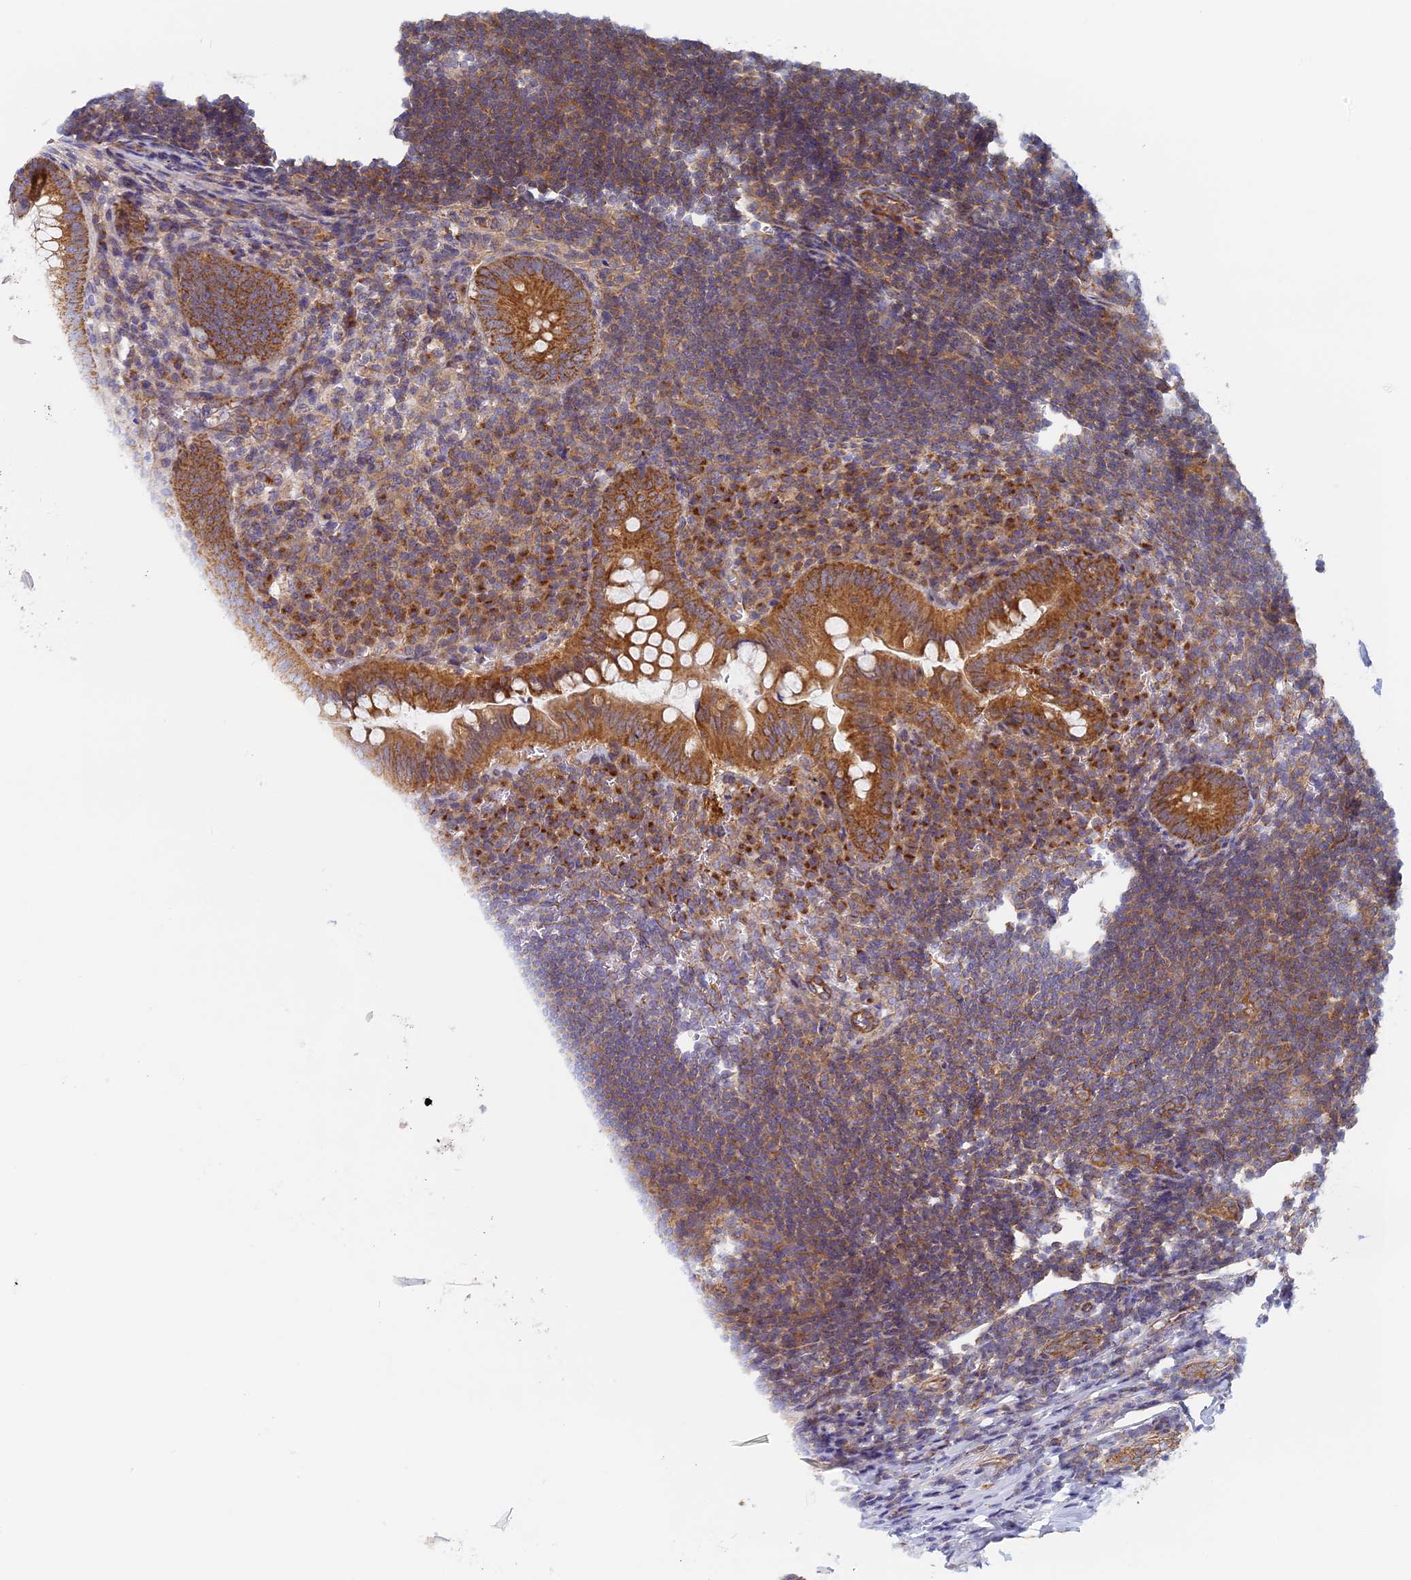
{"staining": {"intensity": "strong", "quantity": ">75%", "location": "cytoplasmic/membranous"}, "tissue": "appendix", "cell_type": "Glandular cells", "image_type": "normal", "snomed": [{"axis": "morphology", "description": "Normal tissue, NOS"}, {"axis": "topography", "description": "Appendix"}], "caption": "Immunohistochemistry staining of normal appendix, which reveals high levels of strong cytoplasmic/membranous positivity in approximately >75% of glandular cells indicating strong cytoplasmic/membranous protein positivity. The staining was performed using DAB (3,3'-diaminobenzidine) (brown) for protein detection and nuclei were counterstained in hematoxylin (blue).", "gene": "DDA1", "patient": {"sex": "female", "age": 33}}